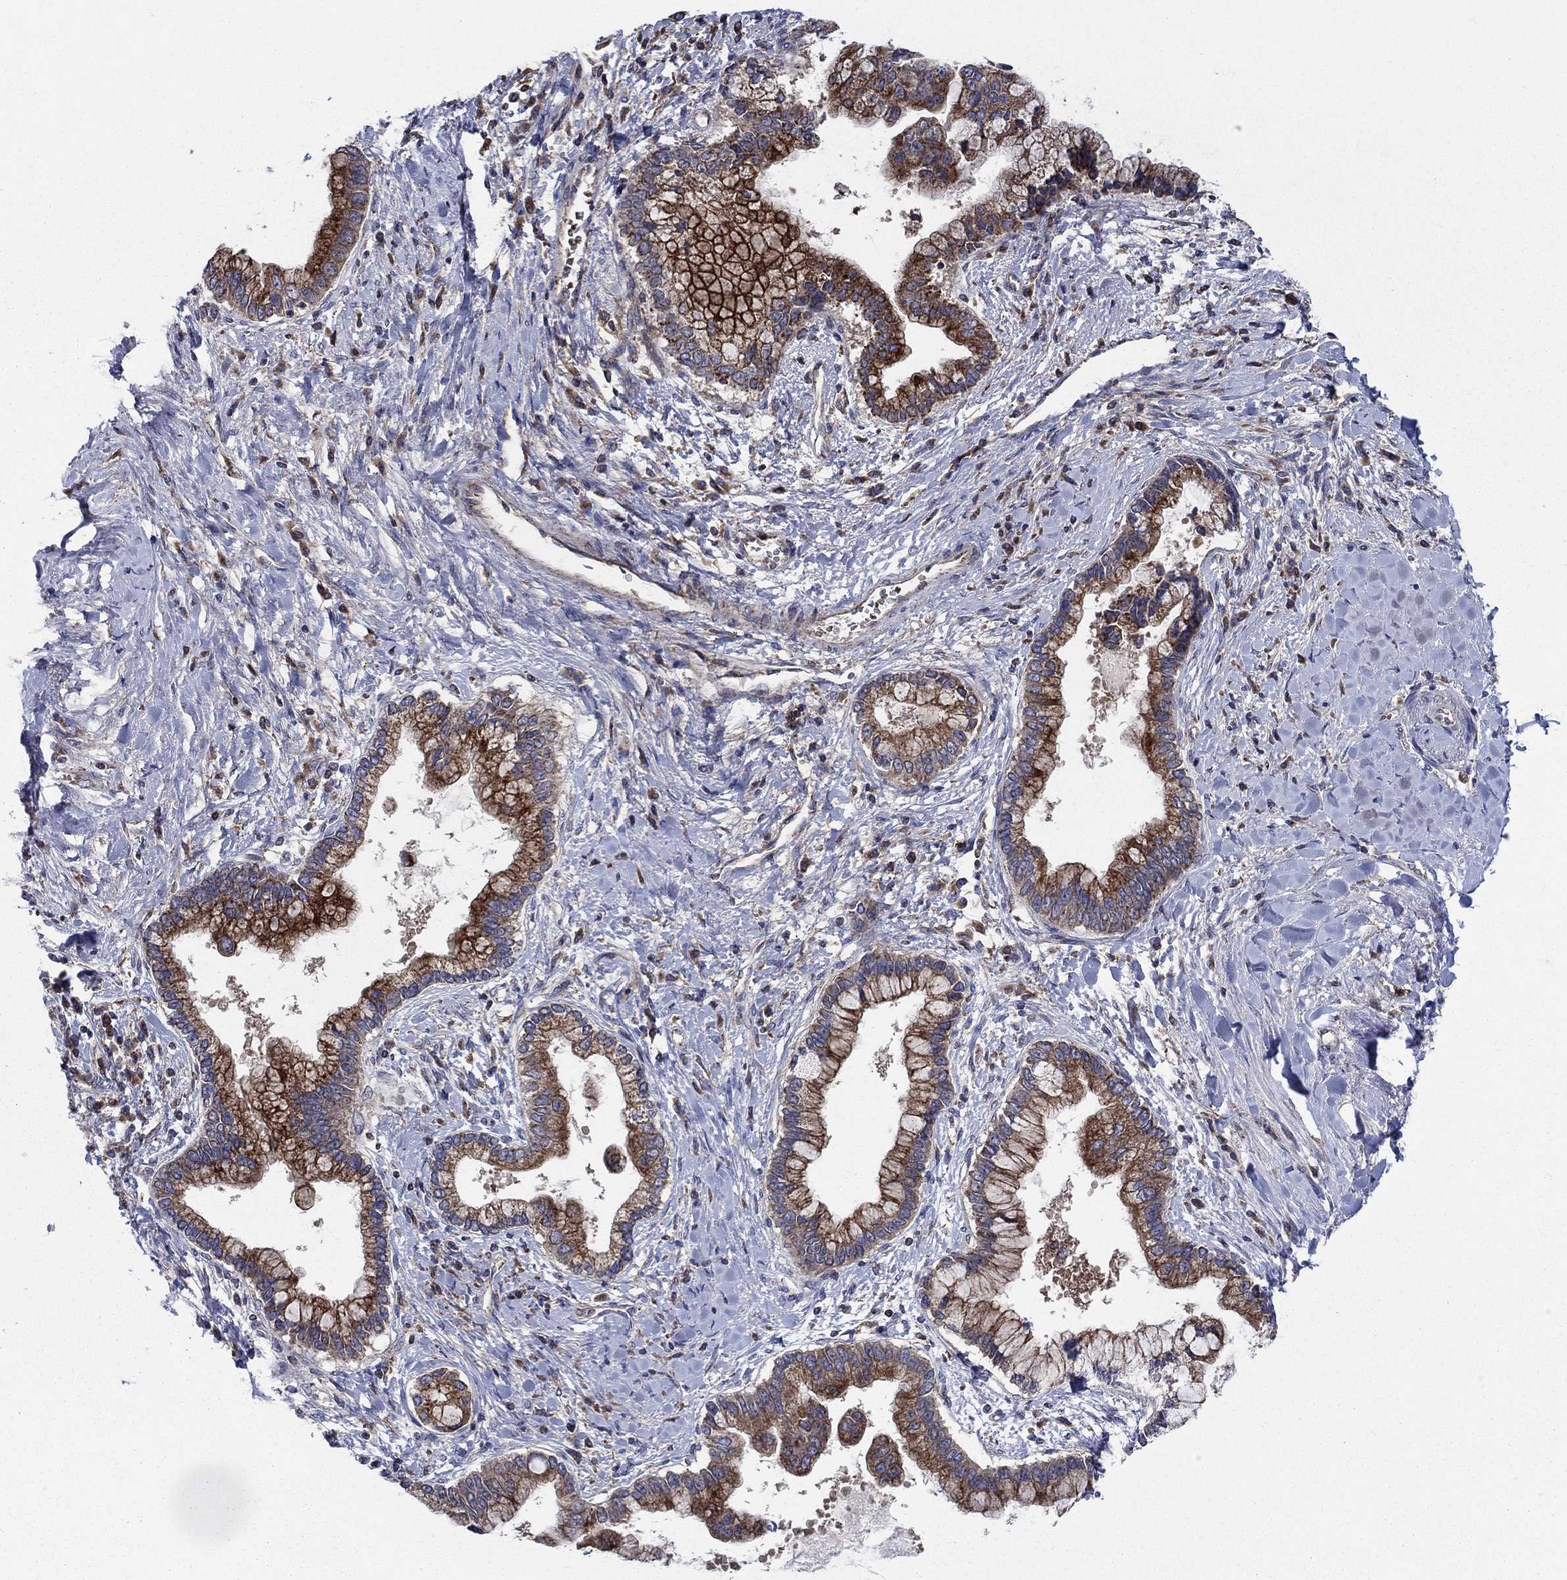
{"staining": {"intensity": "strong", "quantity": "25%-75%", "location": "cytoplasmic/membranous"}, "tissue": "liver cancer", "cell_type": "Tumor cells", "image_type": "cancer", "snomed": [{"axis": "morphology", "description": "Cholangiocarcinoma"}, {"axis": "topography", "description": "Liver"}], "caption": "Strong cytoplasmic/membranous positivity is identified in approximately 25%-75% of tumor cells in liver cancer. (Stains: DAB in brown, nuclei in blue, Microscopy: brightfield microscopy at high magnification).", "gene": "RNF19B", "patient": {"sex": "male", "age": 50}}